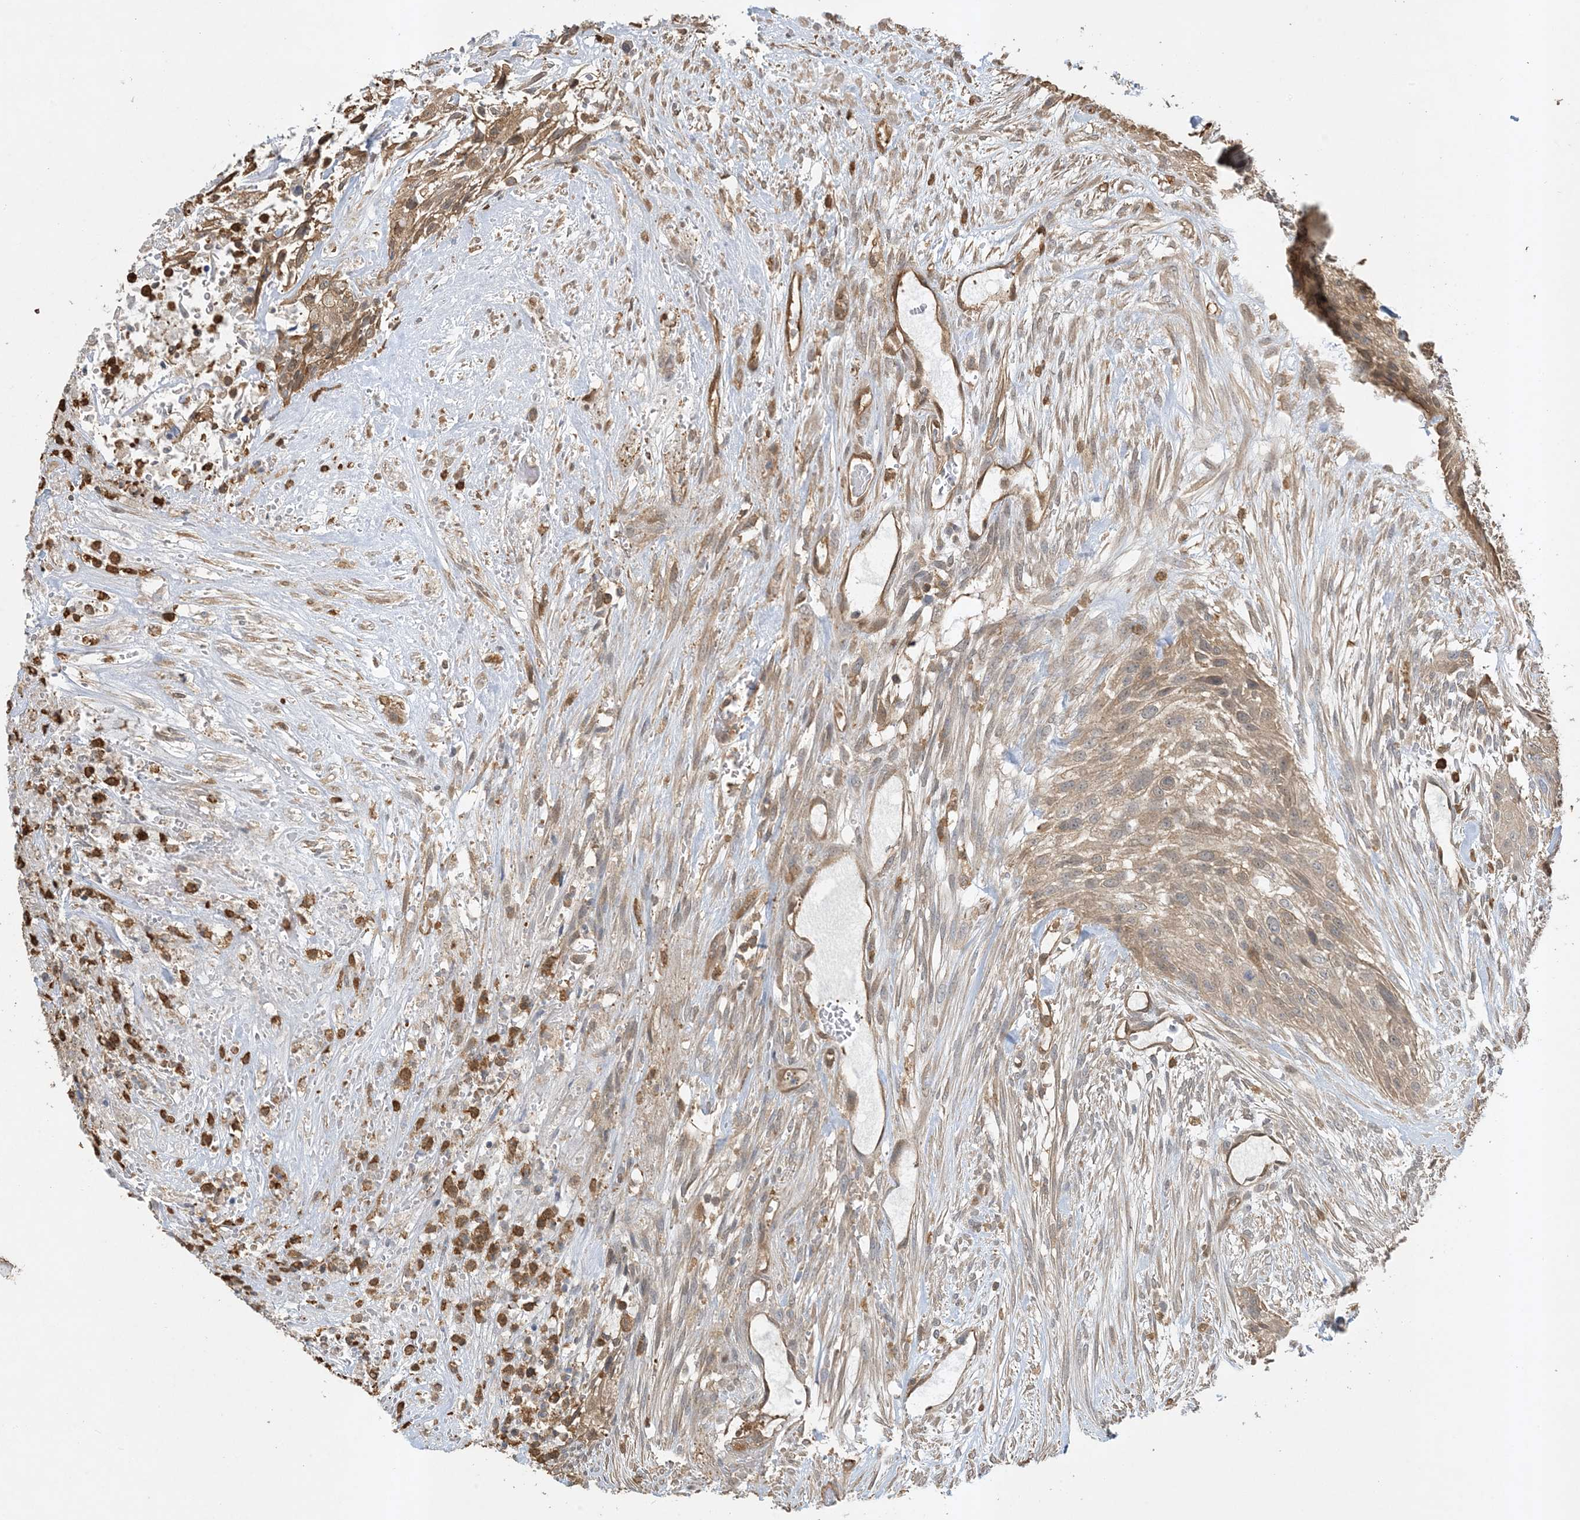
{"staining": {"intensity": "weak", "quantity": ">75%", "location": "cytoplasmic/membranous"}, "tissue": "urothelial cancer", "cell_type": "Tumor cells", "image_type": "cancer", "snomed": [{"axis": "morphology", "description": "Urothelial carcinoma, High grade"}, {"axis": "topography", "description": "Urinary bladder"}], "caption": "Human urothelial cancer stained with a protein marker reveals weak staining in tumor cells.", "gene": "TMSB4X", "patient": {"sex": "male", "age": 35}}